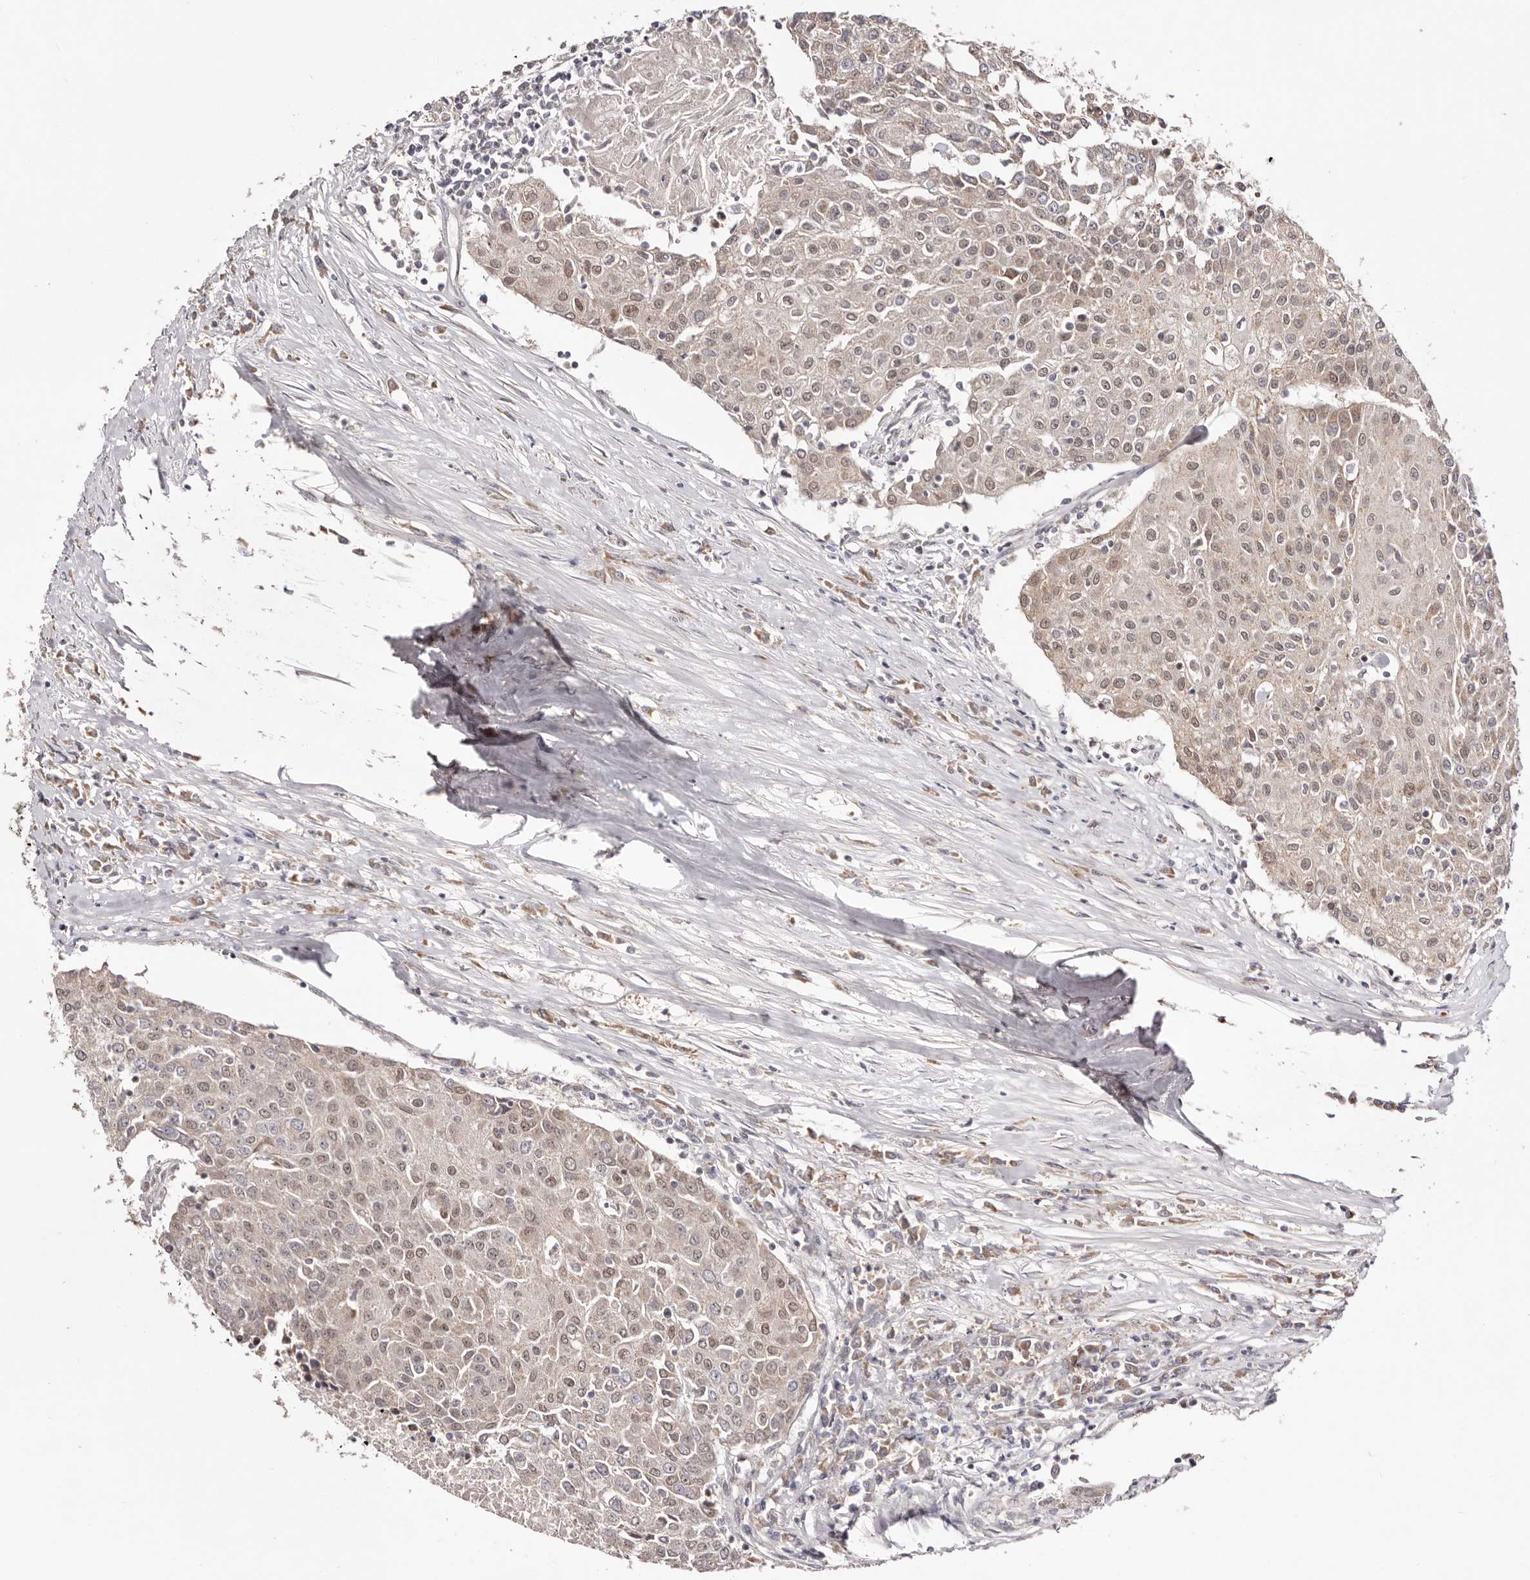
{"staining": {"intensity": "weak", "quantity": ">75%", "location": "nuclear"}, "tissue": "urothelial cancer", "cell_type": "Tumor cells", "image_type": "cancer", "snomed": [{"axis": "morphology", "description": "Urothelial carcinoma, High grade"}, {"axis": "topography", "description": "Urinary bladder"}], "caption": "Approximately >75% of tumor cells in human urothelial carcinoma (high-grade) exhibit weak nuclear protein staining as visualized by brown immunohistochemical staining.", "gene": "EGR3", "patient": {"sex": "female", "age": 85}}